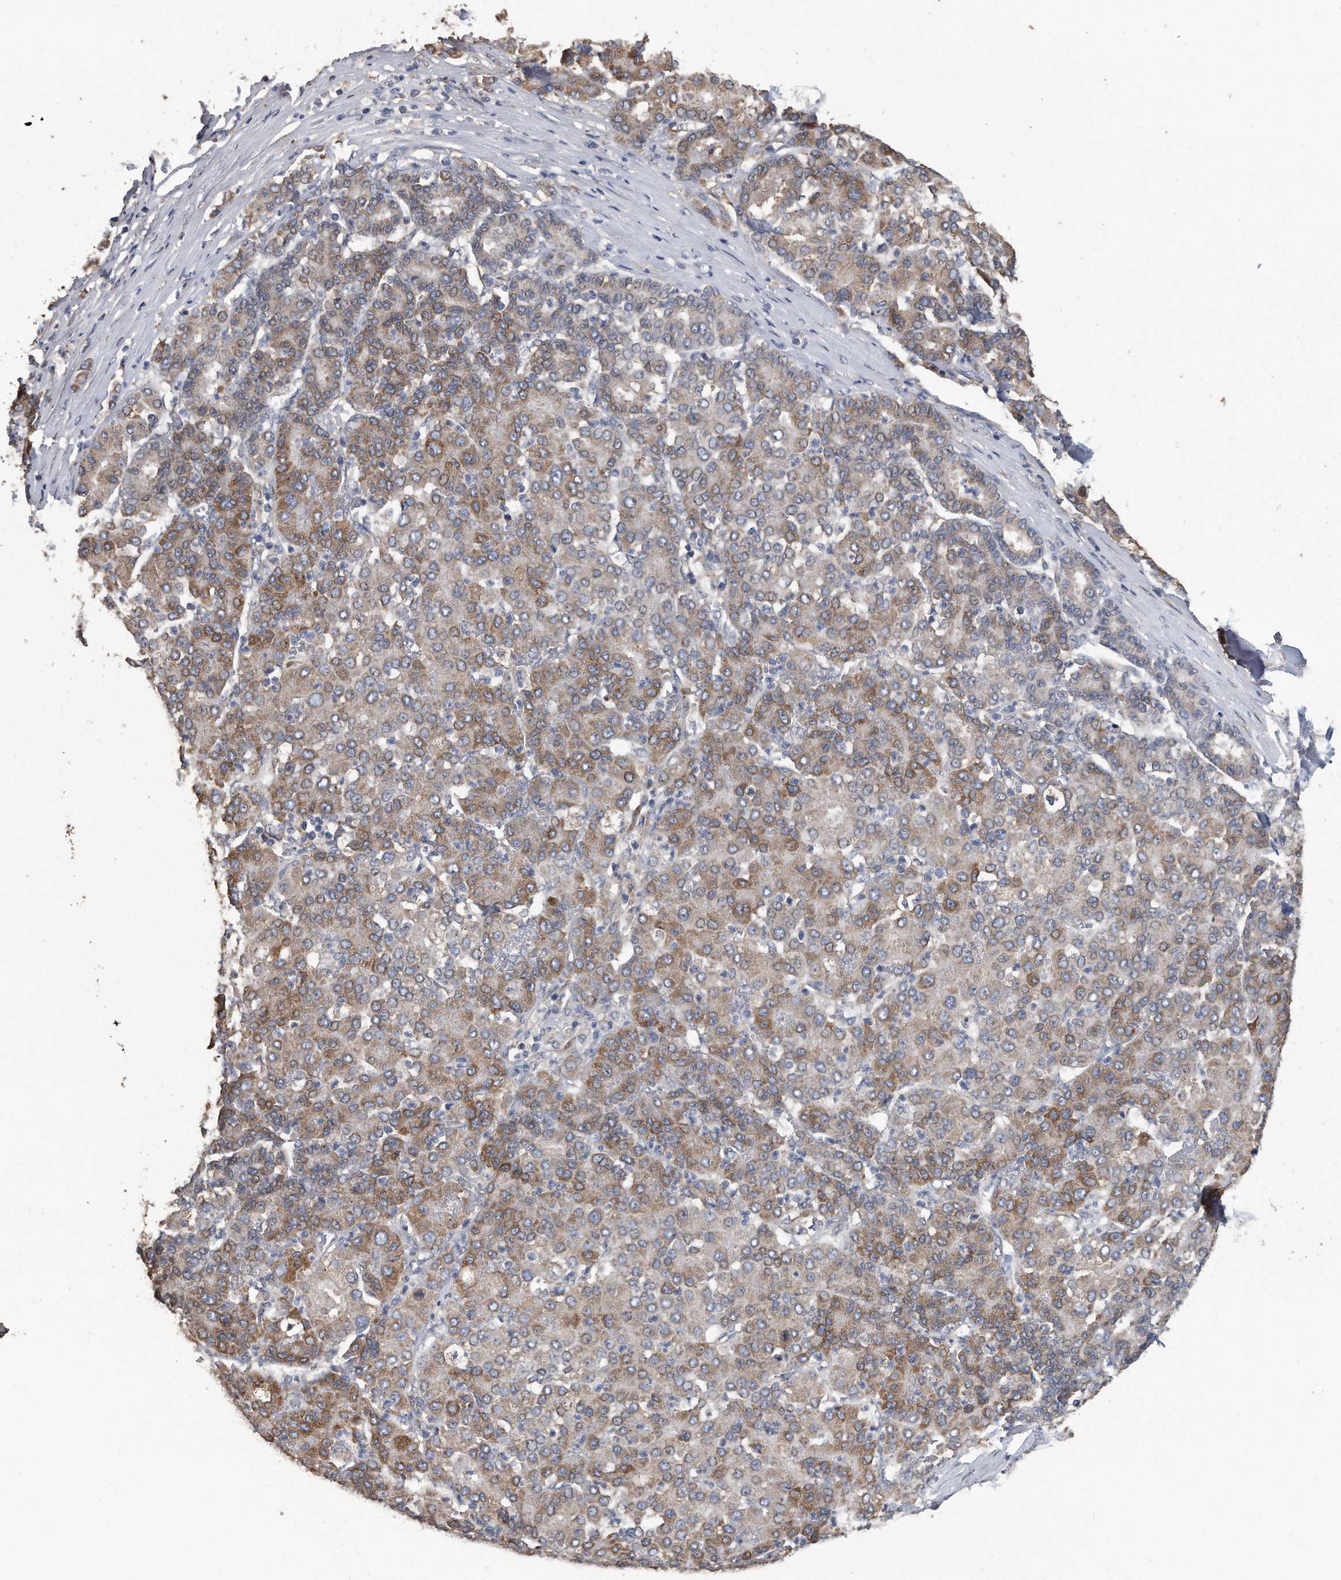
{"staining": {"intensity": "moderate", "quantity": ">75%", "location": "cytoplasmic/membranous"}, "tissue": "liver cancer", "cell_type": "Tumor cells", "image_type": "cancer", "snomed": [{"axis": "morphology", "description": "Carcinoma, Hepatocellular, NOS"}, {"axis": "topography", "description": "Liver"}], "caption": "Liver cancer (hepatocellular carcinoma) tissue demonstrates moderate cytoplasmic/membranous expression in approximately >75% of tumor cells, visualized by immunohistochemistry. The staining was performed using DAB (3,3'-diaminobenzidine) to visualize the protein expression in brown, while the nuclei were stained in blue with hematoxylin (Magnification: 20x).", "gene": "PCLO", "patient": {"sex": "male", "age": 65}}